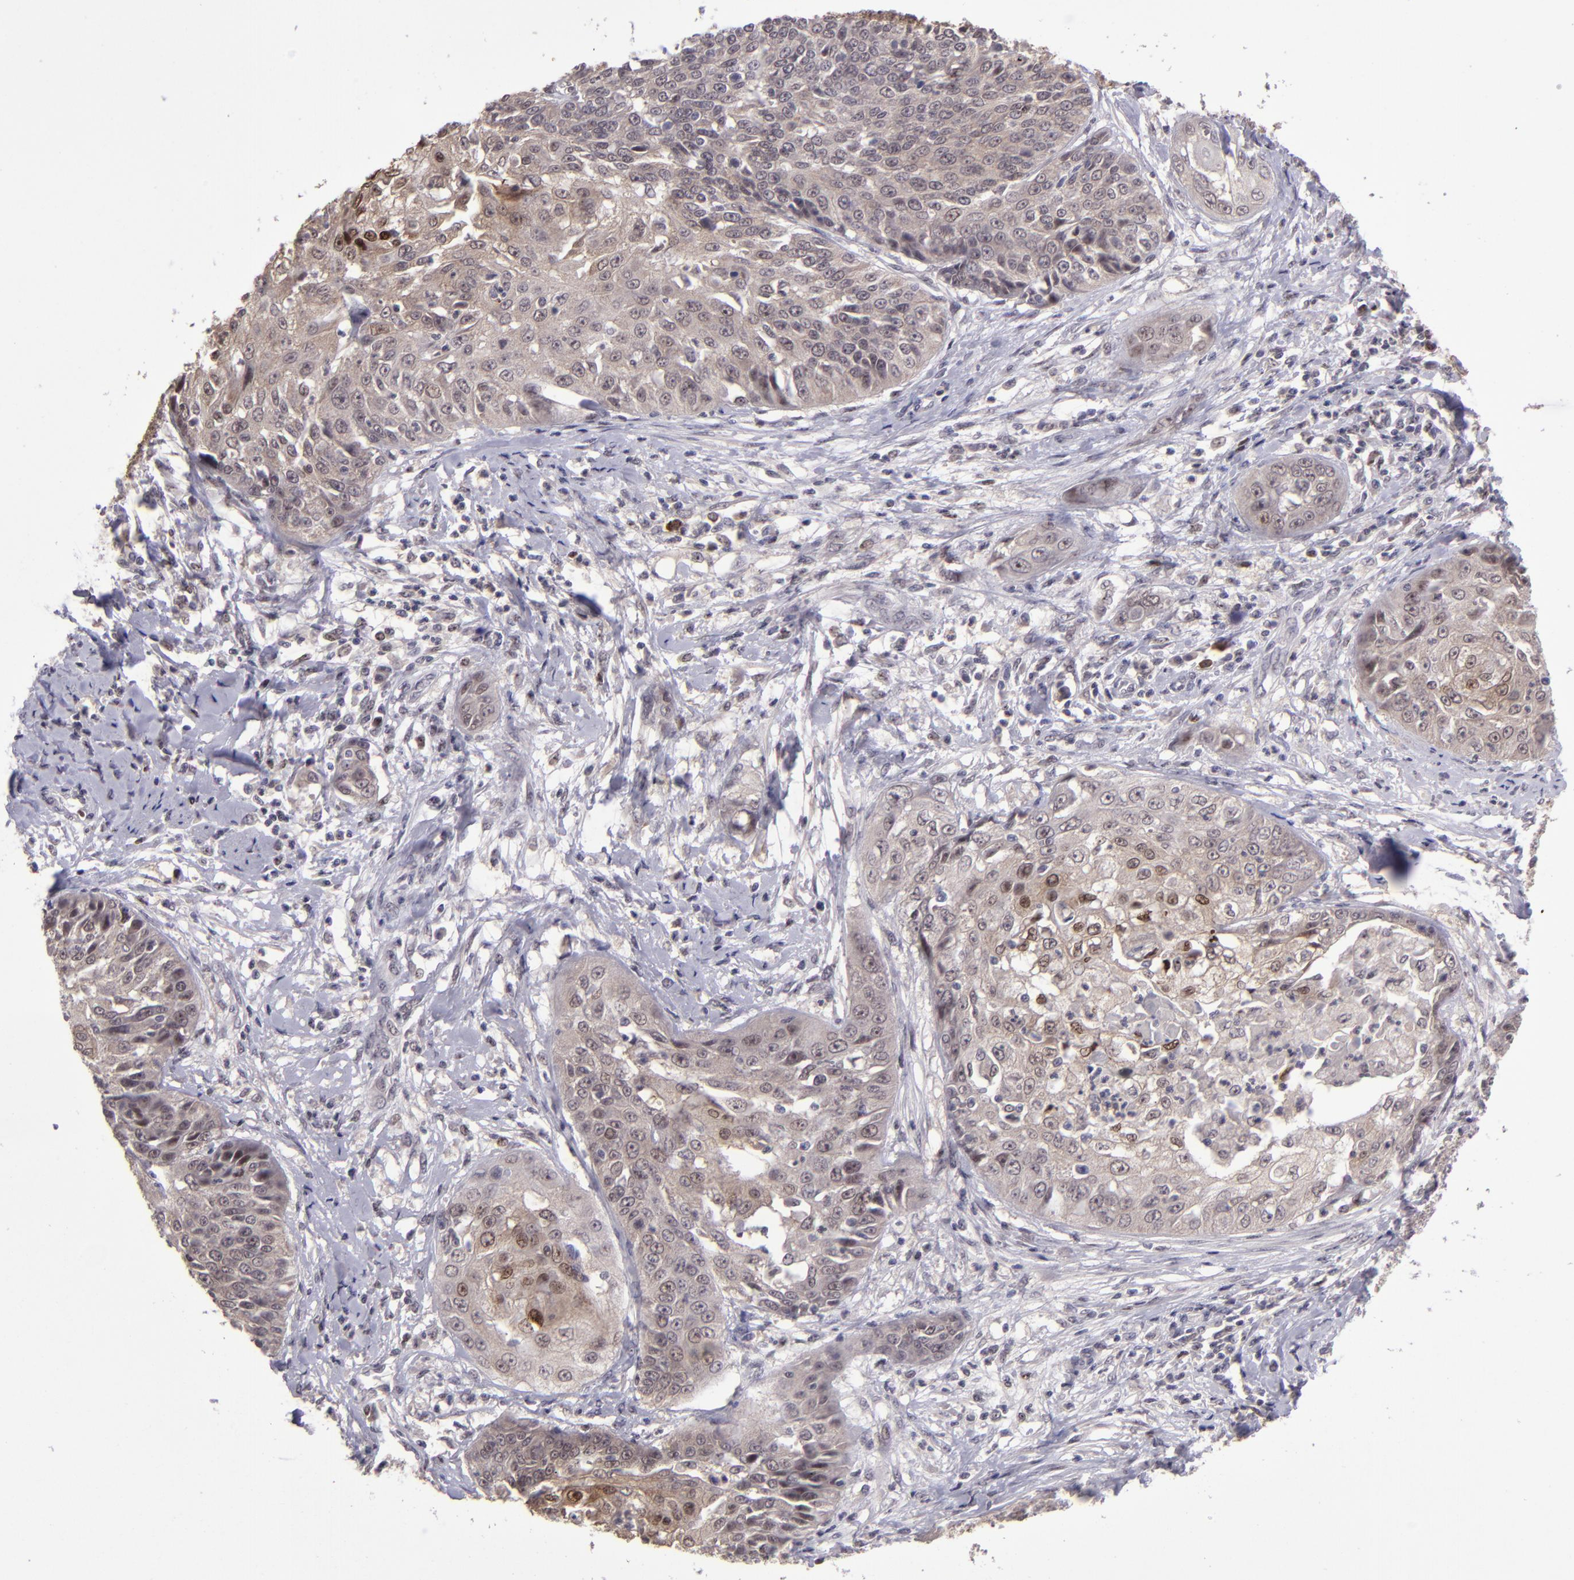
{"staining": {"intensity": "weak", "quantity": ">75%", "location": "cytoplasmic/membranous,nuclear"}, "tissue": "cervical cancer", "cell_type": "Tumor cells", "image_type": "cancer", "snomed": [{"axis": "morphology", "description": "Squamous cell carcinoma, NOS"}, {"axis": "topography", "description": "Cervix"}], "caption": "A brown stain highlights weak cytoplasmic/membranous and nuclear positivity of a protein in cervical cancer (squamous cell carcinoma) tumor cells.", "gene": "PCNX4", "patient": {"sex": "female", "age": 64}}